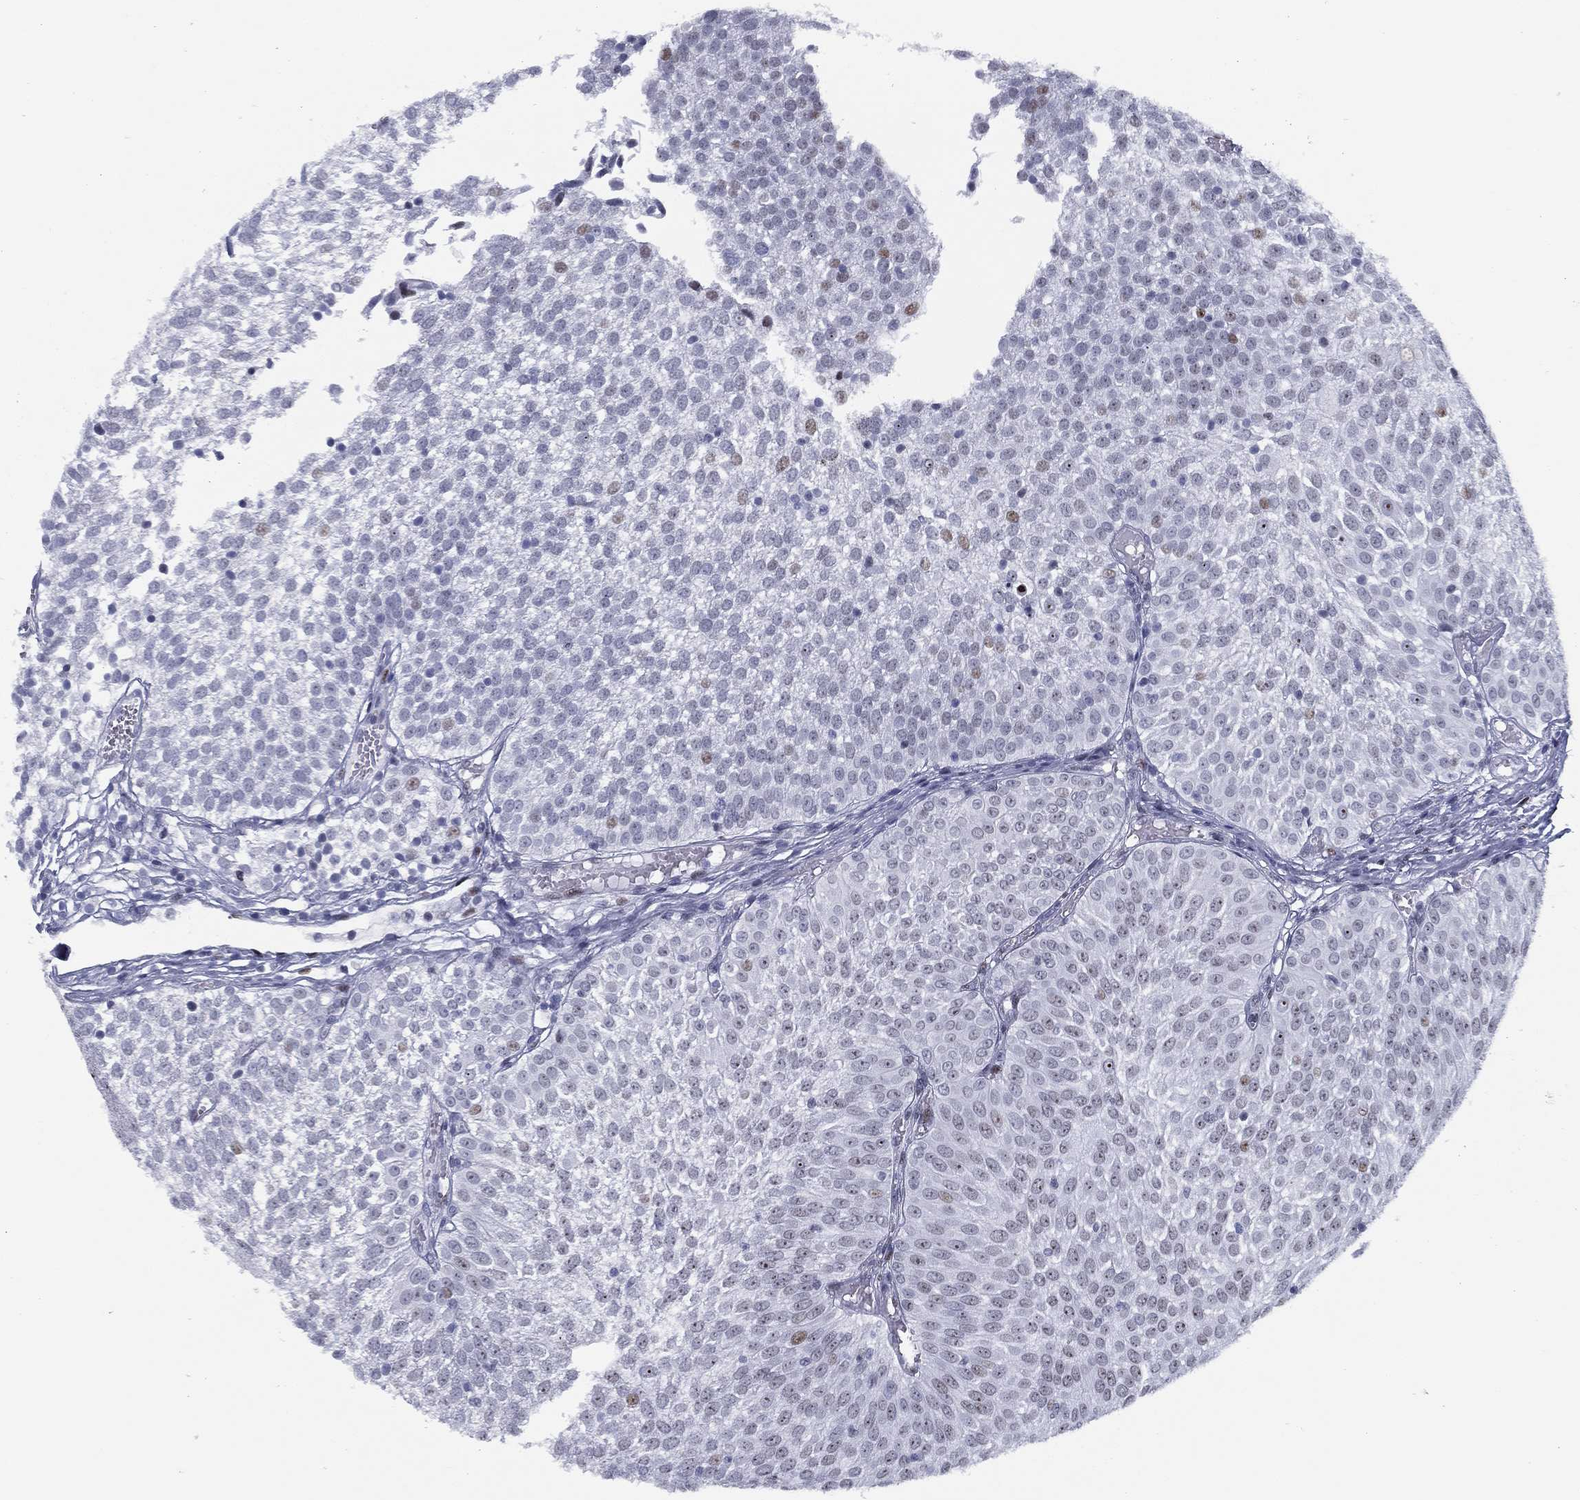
{"staining": {"intensity": "negative", "quantity": "none", "location": "none"}, "tissue": "urothelial cancer", "cell_type": "Tumor cells", "image_type": "cancer", "snomed": [{"axis": "morphology", "description": "Urothelial carcinoma, Low grade"}, {"axis": "topography", "description": "Urinary bladder"}], "caption": "Photomicrograph shows no protein positivity in tumor cells of urothelial carcinoma (low-grade) tissue.", "gene": "CYB561D2", "patient": {"sex": "male", "age": 52}}